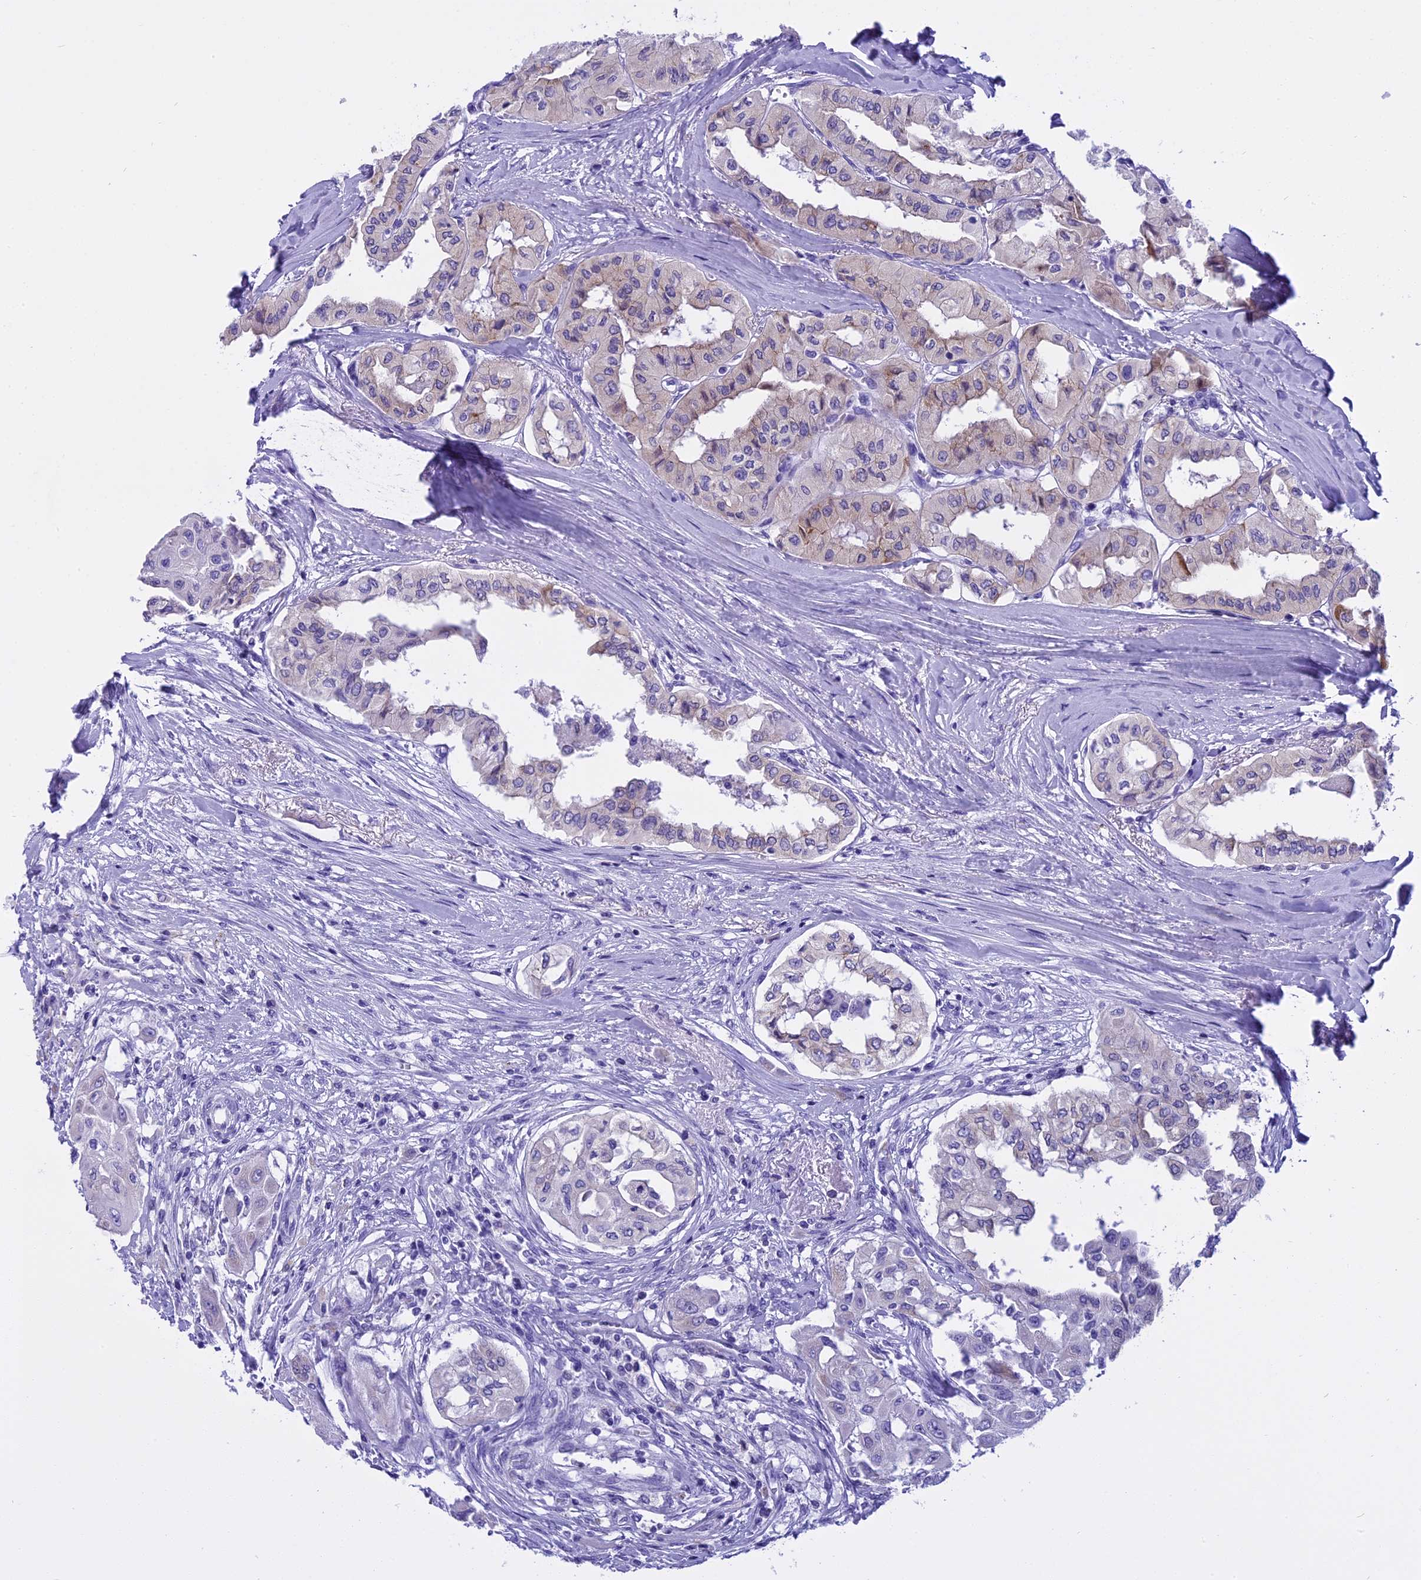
{"staining": {"intensity": "negative", "quantity": "none", "location": "none"}, "tissue": "thyroid cancer", "cell_type": "Tumor cells", "image_type": "cancer", "snomed": [{"axis": "morphology", "description": "Papillary adenocarcinoma, NOS"}, {"axis": "topography", "description": "Thyroid gland"}], "caption": "A histopathology image of papillary adenocarcinoma (thyroid) stained for a protein displays no brown staining in tumor cells. (IHC, brightfield microscopy, high magnification).", "gene": "KCTD14", "patient": {"sex": "female", "age": 59}}